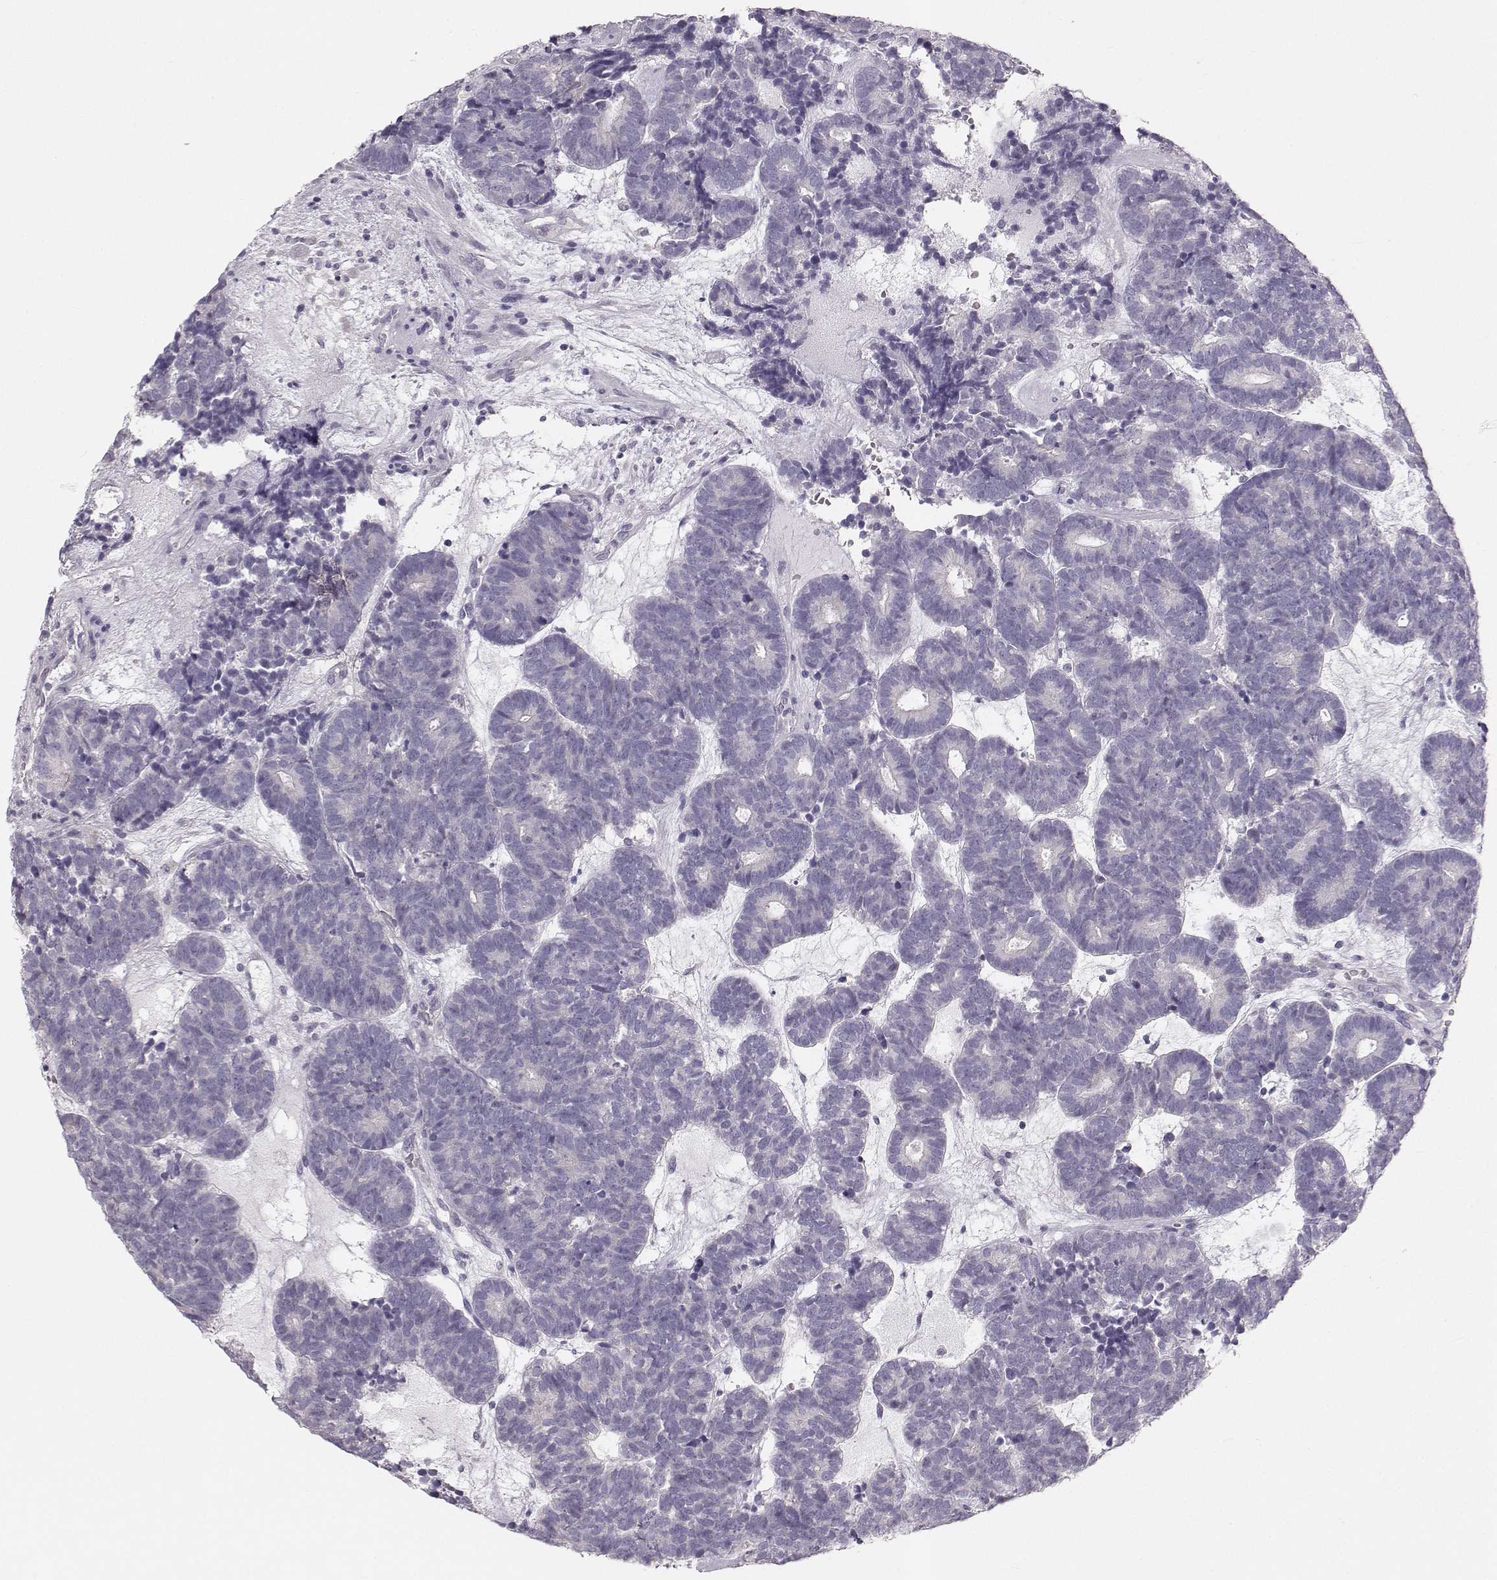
{"staining": {"intensity": "negative", "quantity": "none", "location": "none"}, "tissue": "head and neck cancer", "cell_type": "Tumor cells", "image_type": "cancer", "snomed": [{"axis": "morphology", "description": "Adenocarcinoma, NOS"}, {"axis": "topography", "description": "Head-Neck"}], "caption": "Human adenocarcinoma (head and neck) stained for a protein using IHC displays no expression in tumor cells.", "gene": "OIP5", "patient": {"sex": "female", "age": 81}}